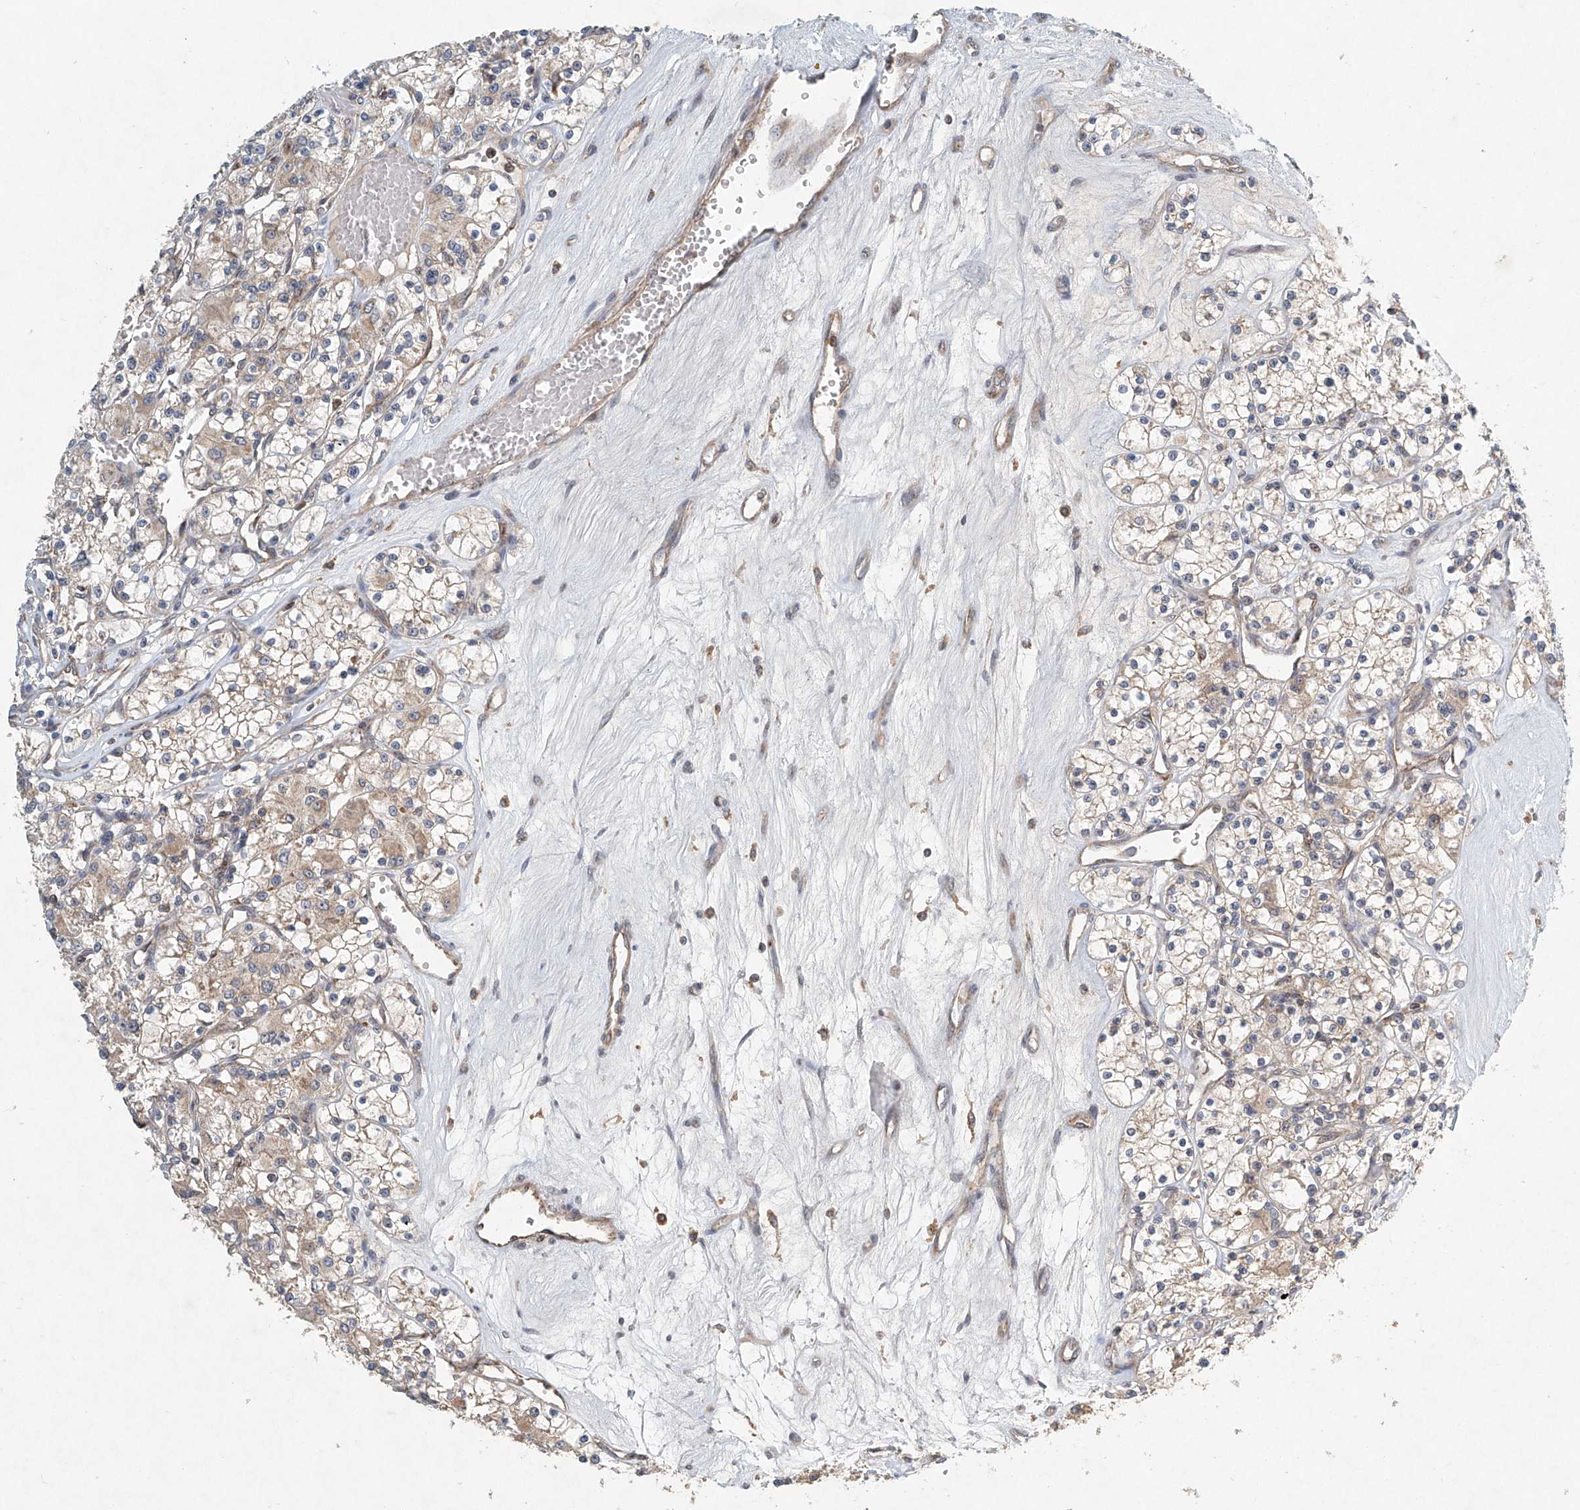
{"staining": {"intensity": "weak", "quantity": "25%-75%", "location": "cytoplasmic/membranous"}, "tissue": "renal cancer", "cell_type": "Tumor cells", "image_type": "cancer", "snomed": [{"axis": "morphology", "description": "Adenocarcinoma, NOS"}, {"axis": "topography", "description": "Kidney"}], "caption": "Human renal cancer stained with a protein marker exhibits weak staining in tumor cells.", "gene": "DCAF11", "patient": {"sex": "female", "age": 59}}